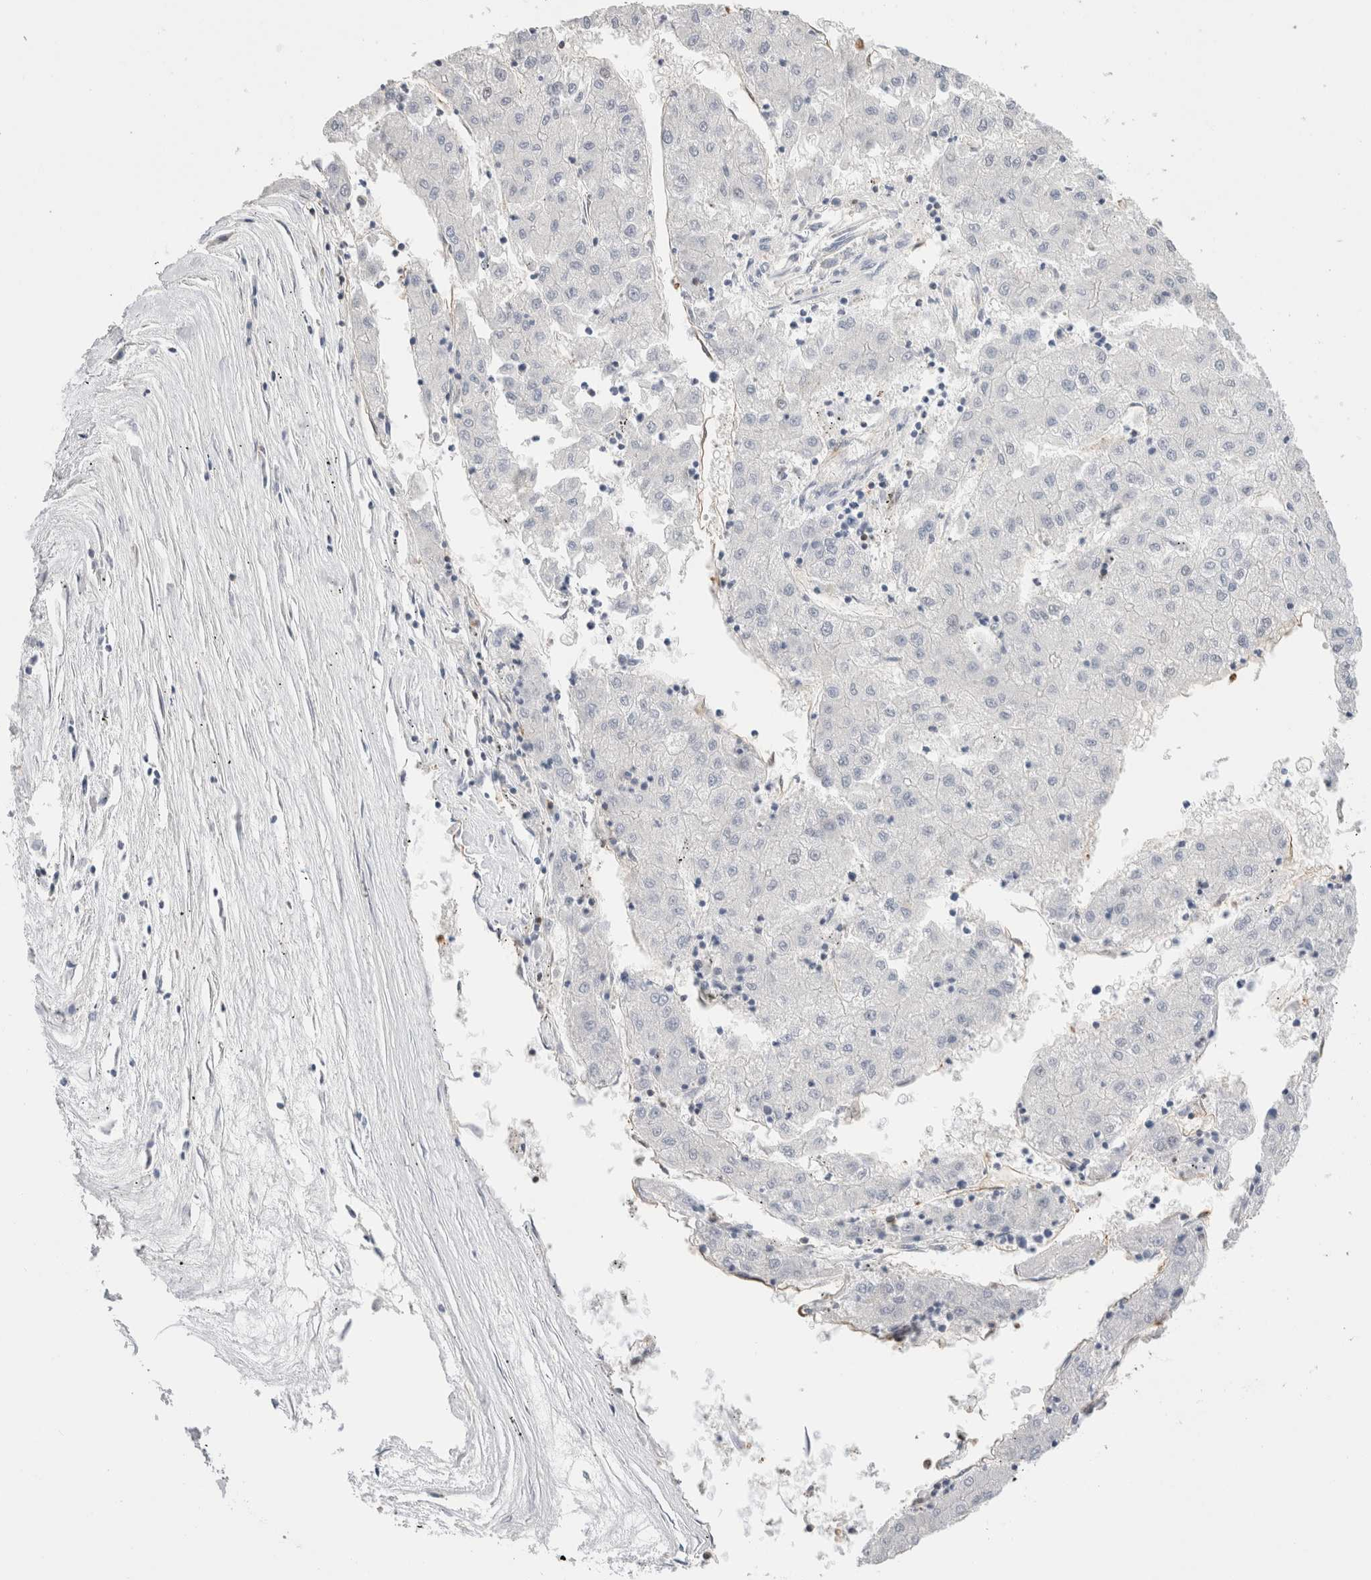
{"staining": {"intensity": "negative", "quantity": "none", "location": "none"}, "tissue": "liver cancer", "cell_type": "Tumor cells", "image_type": "cancer", "snomed": [{"axis": "morphology", "description": "Carcinoma, Hepatocellular, NOS"}, {"axis": "topography", "description": "Liver"}], "caption": "A histopathology image of liver hepatocellular carcinoma stained for a protein exhibits no brown staining in tumor cells.", "gene": "CAPN2", "patient": {"sex": "male", "age": 72}}